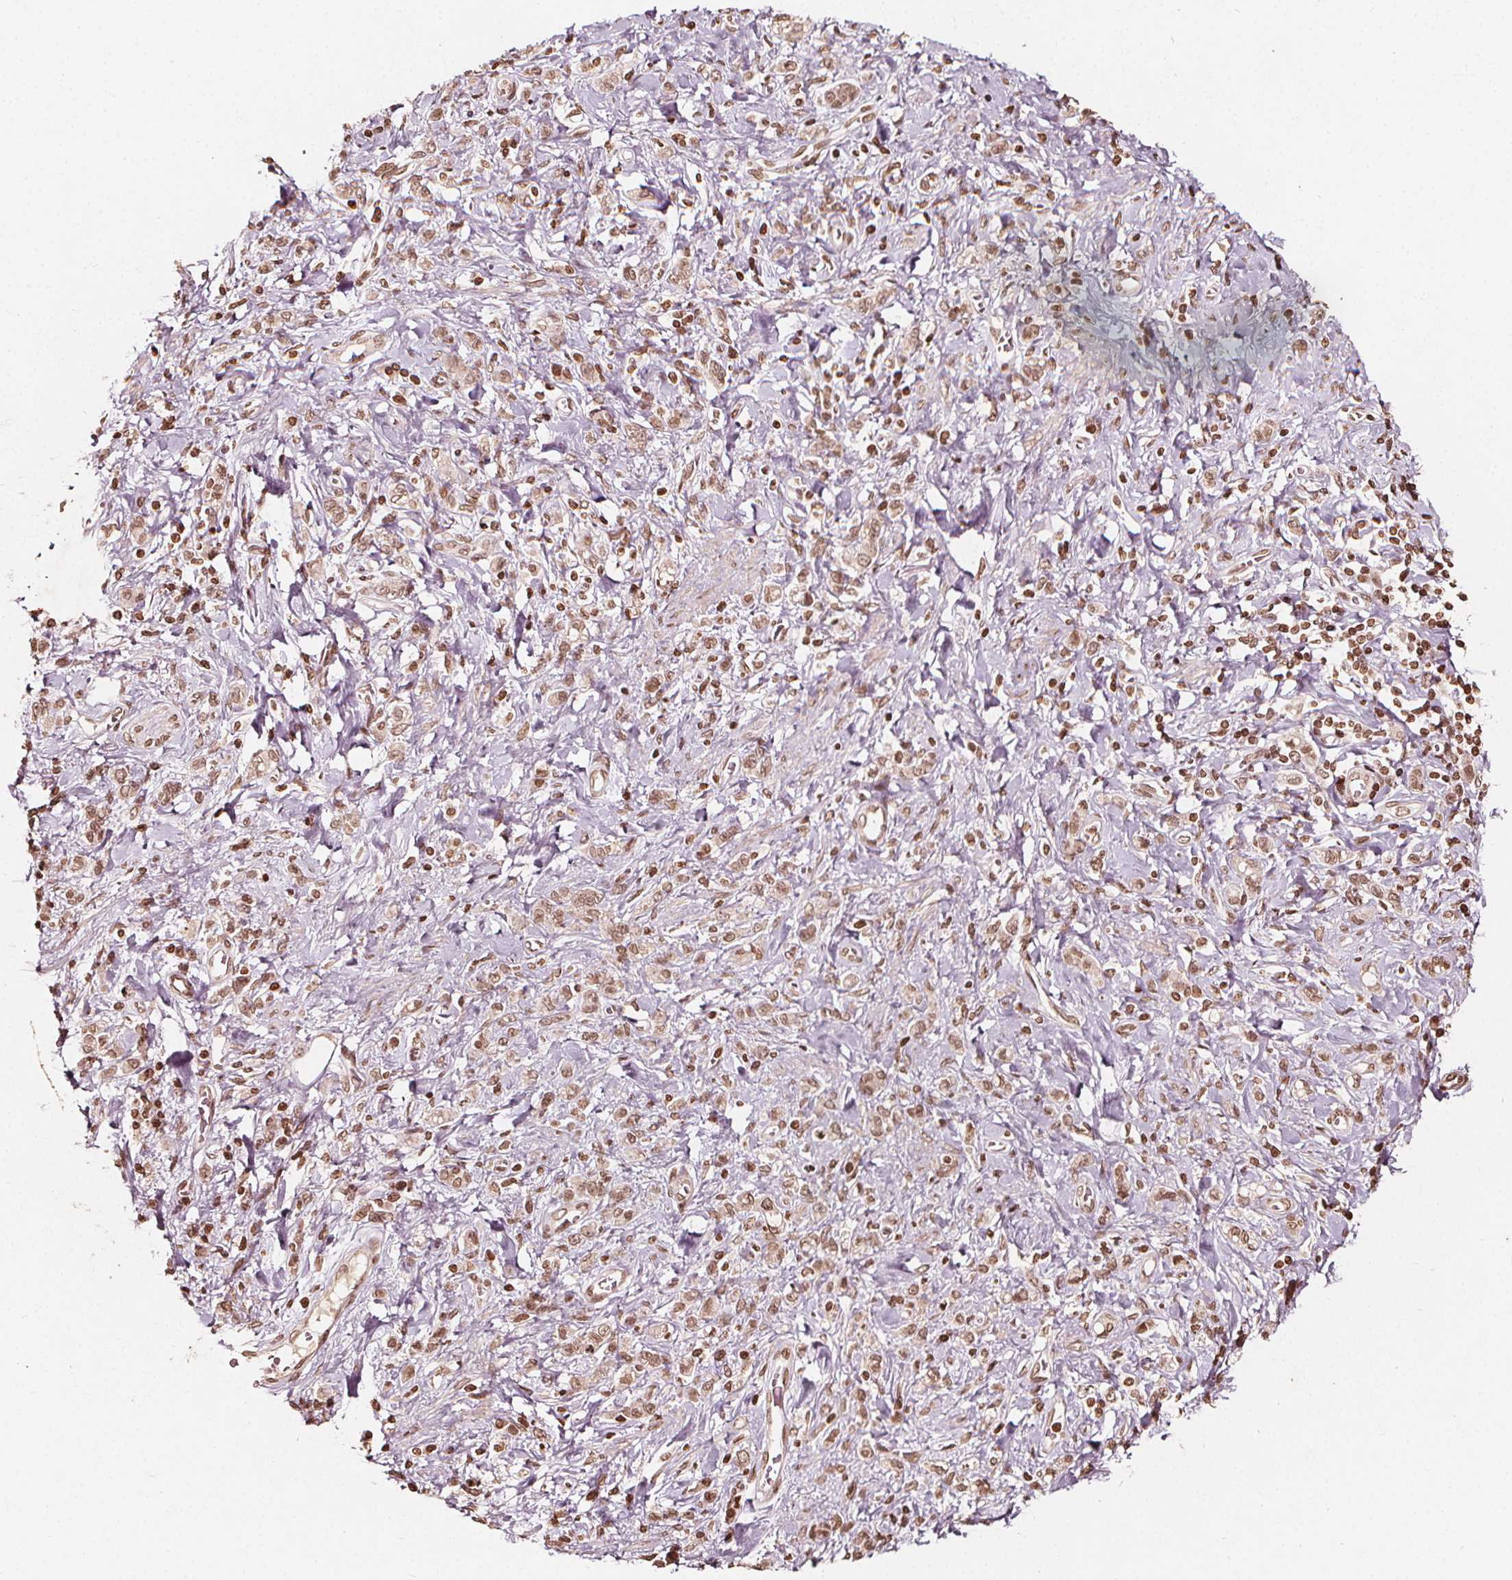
{"staining": {"intensity": "moderate", "quantity": ">75%", "location": "nuclear"}, "tissue": "stomach cancer", "cell_type": "Tumor cells", "image_type": "cancer", "snomed": [{"axis": "morphology", "description": "Adenocarcinoma, NOS"}, {"axis": "topography", "description": "Stomach"}], "caption": "Immunohistochemistry photomicrograph of human stomach adenocarcinoma stained for a protein (brown), which exhibits medium levels of moderate nuclear expression in about >75% of tumor cells.", "gene": "H3C14", "patient": {"sex": "male", "age": 77}}